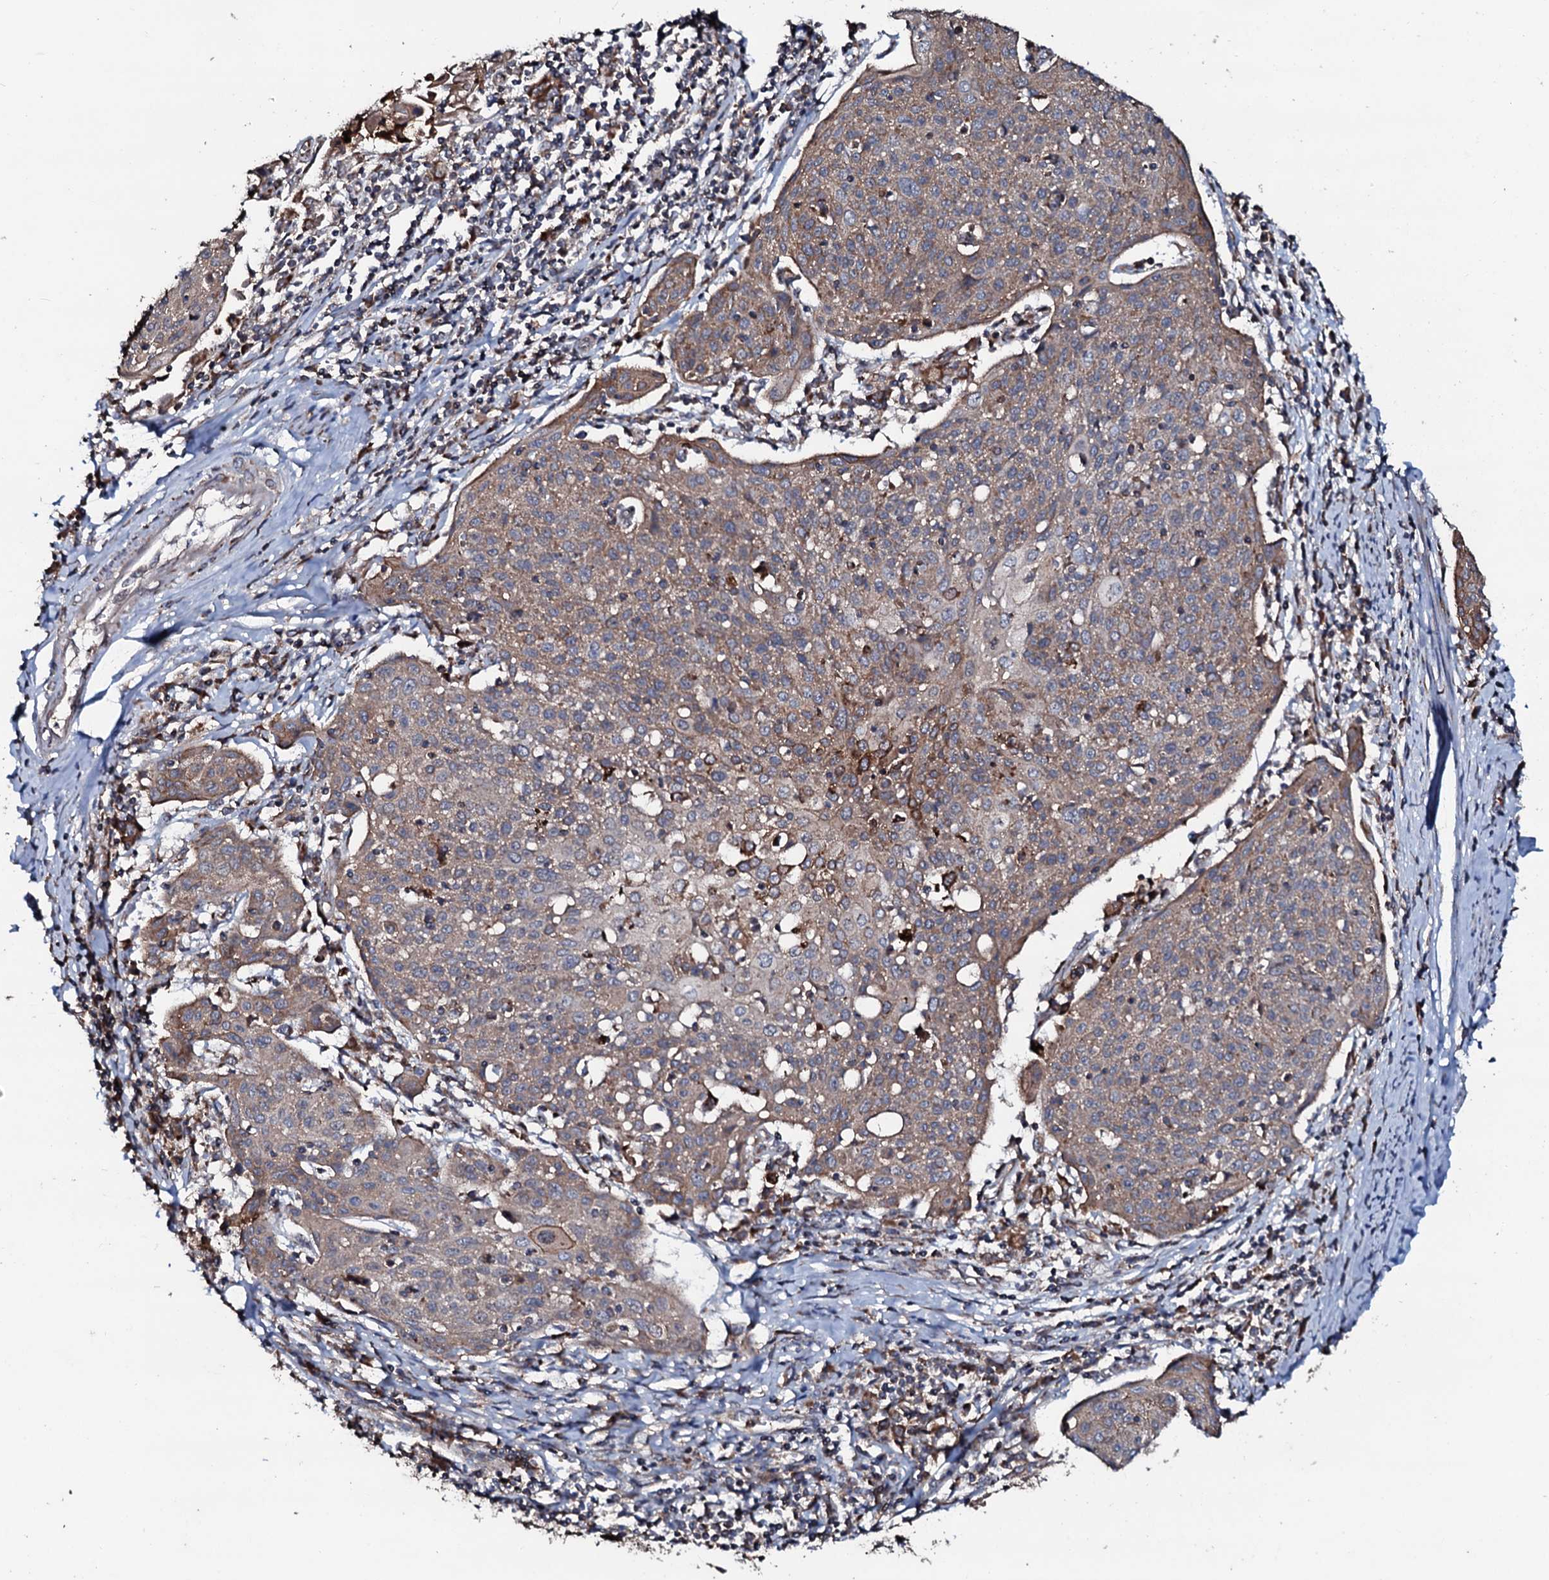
{"staining": {"intensity": "strong", "quantity": "25%-75%", "location": "cytoplasmic/membranous"}, "tissue": "cervical cancer", "cell_type": "Tumor cells", "image_type": "cancer", "snomed": [{"axis": "morphology", "description": "Squamous cell carcinoma, NOS"}, {"axis": "topography", "description": "Cervix"}], "caption": "Immunohistochemical staining of cervical squamous cell carcinoma exhibits strong cytoplasmic/membranous protein positivity in approximately 25%-75% of tumor cells.", "gene": "SDHAF2", "patient": {"sex": "female", "age": 67}}